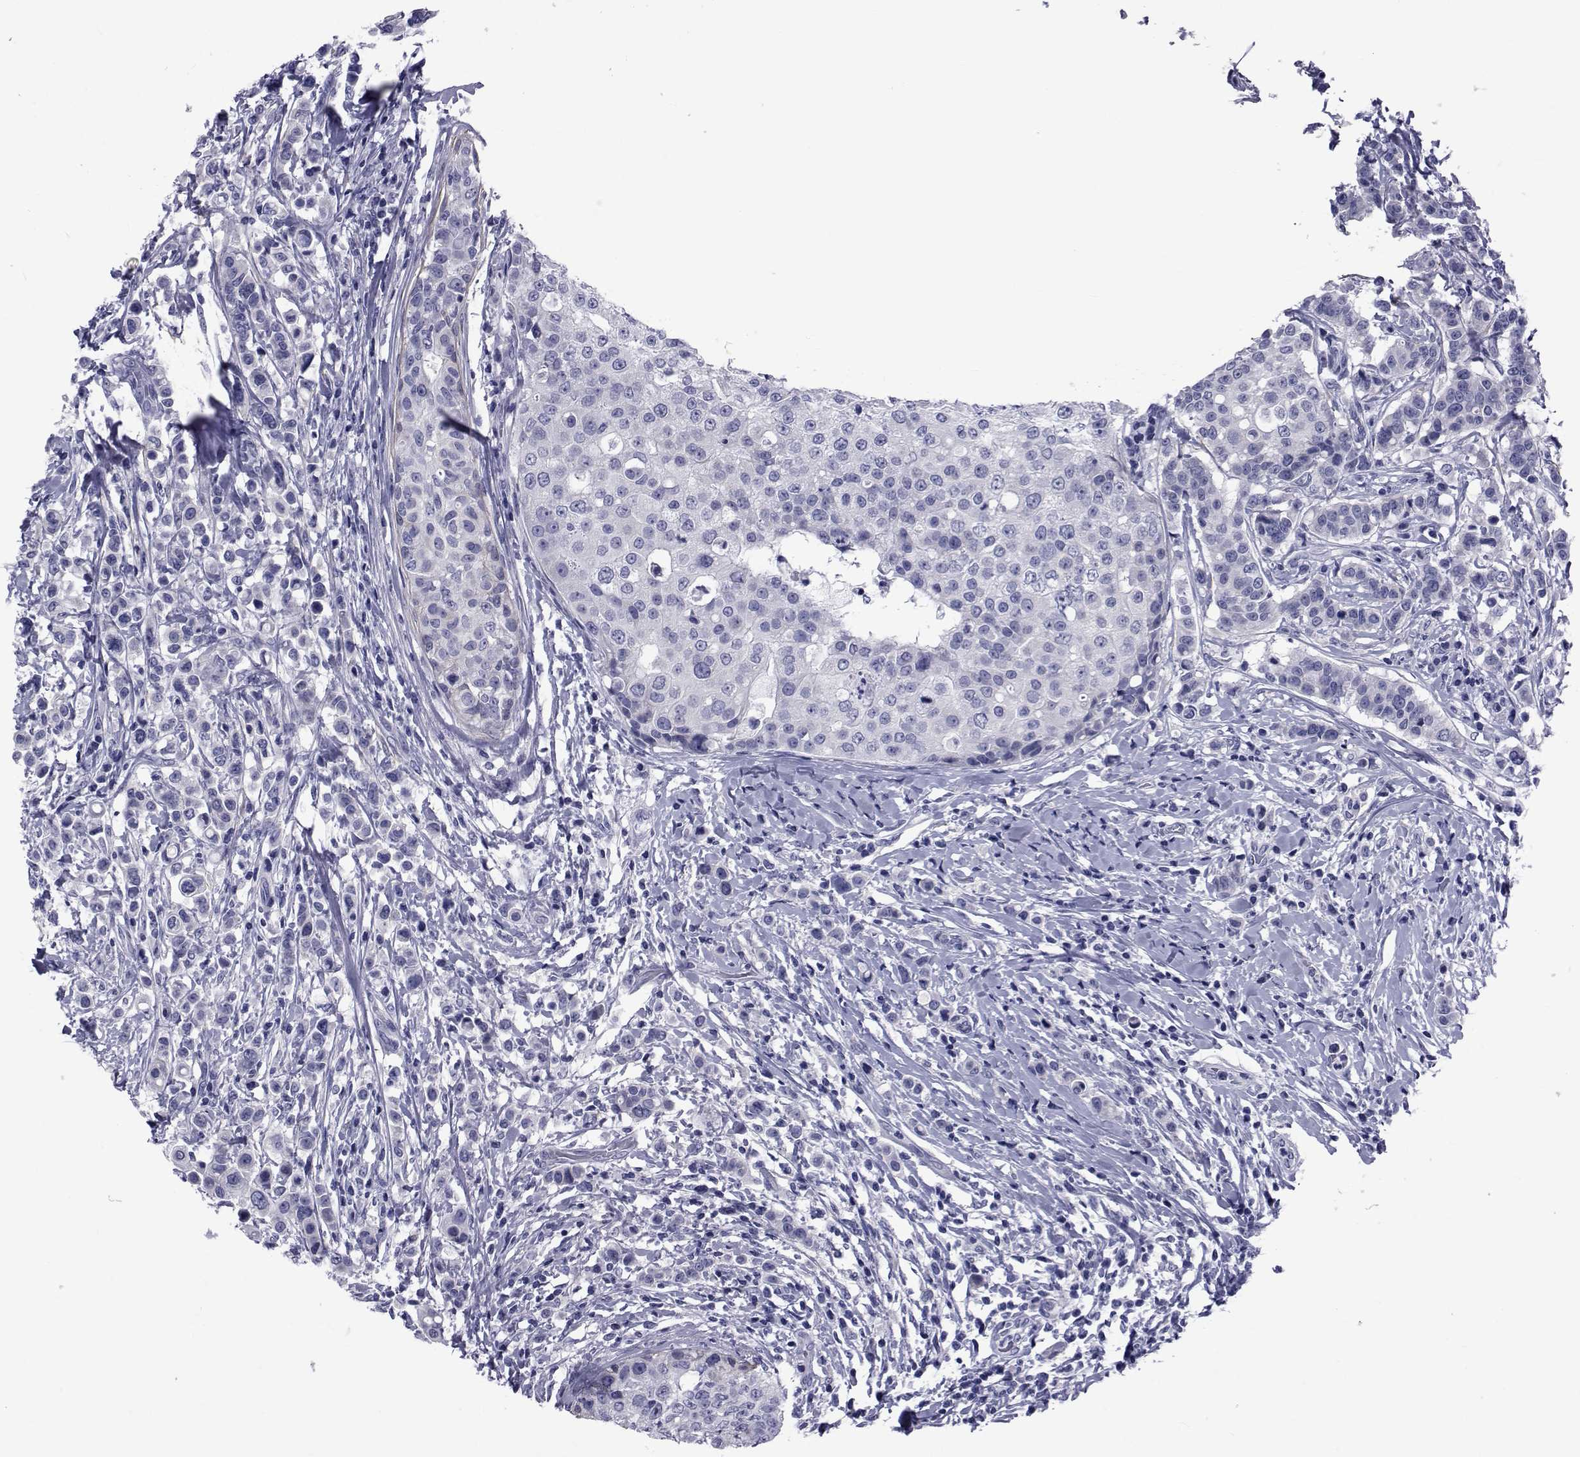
{"staining": {"intensity": "negative", "quantity": "none", "location": "none"}, "tissue": "breast cancer", "cell_type": "Tumor cells", "image_type": "cancer", "snomed": [{"axis": "morphology", "description": "Duct carcinoma"}, {"axis": "topography", "description": "Breast"}], "caption": "The histopathology image reveals no significant staining in tumor cells of breast infiltrating ductal carcinoma. Nuclei are stained in blue.", "gene": "GKAP1", "patient": {"sex": "female", "age": 27}}